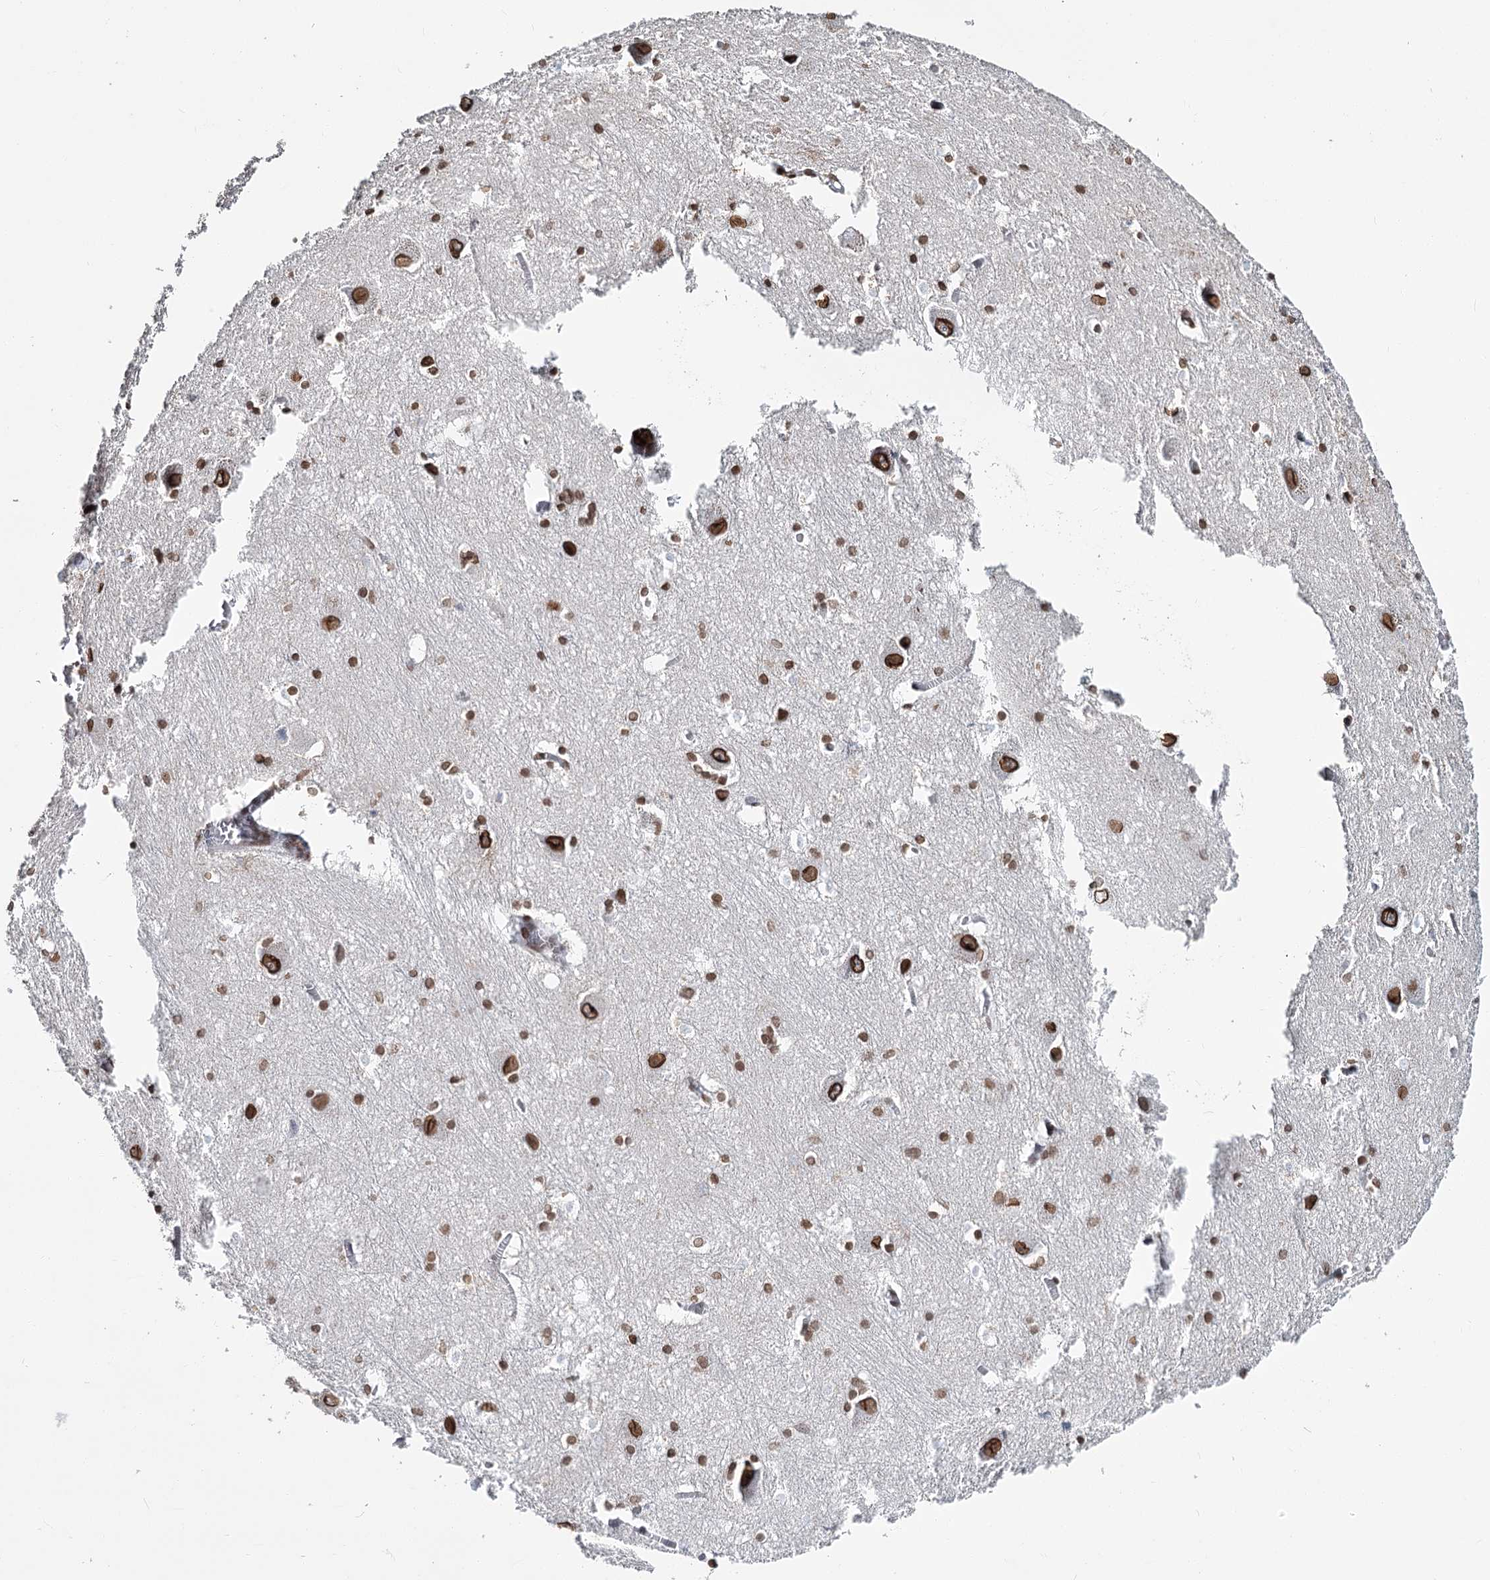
{"staining": {"intensity": "moderate", "quantity": "25%-75%", "location": "nuclear"}, "tissue": "caudate", "cell_type": "Glial cells", "image_type": "normal", "snomed": [{"axis": "morphology", "description": "Normal tissue, NOS"}, {"axis": "topography", "description": "Lateral ventricle wall"}], "caption": "This is a photomicrograph of immunohistochemistry staining of unremarkable caudate, which shows moderate expression in the nuclear of glial cells.", "gene": "KIAA0930", "patient": {"sex": "male", "age": 37}}